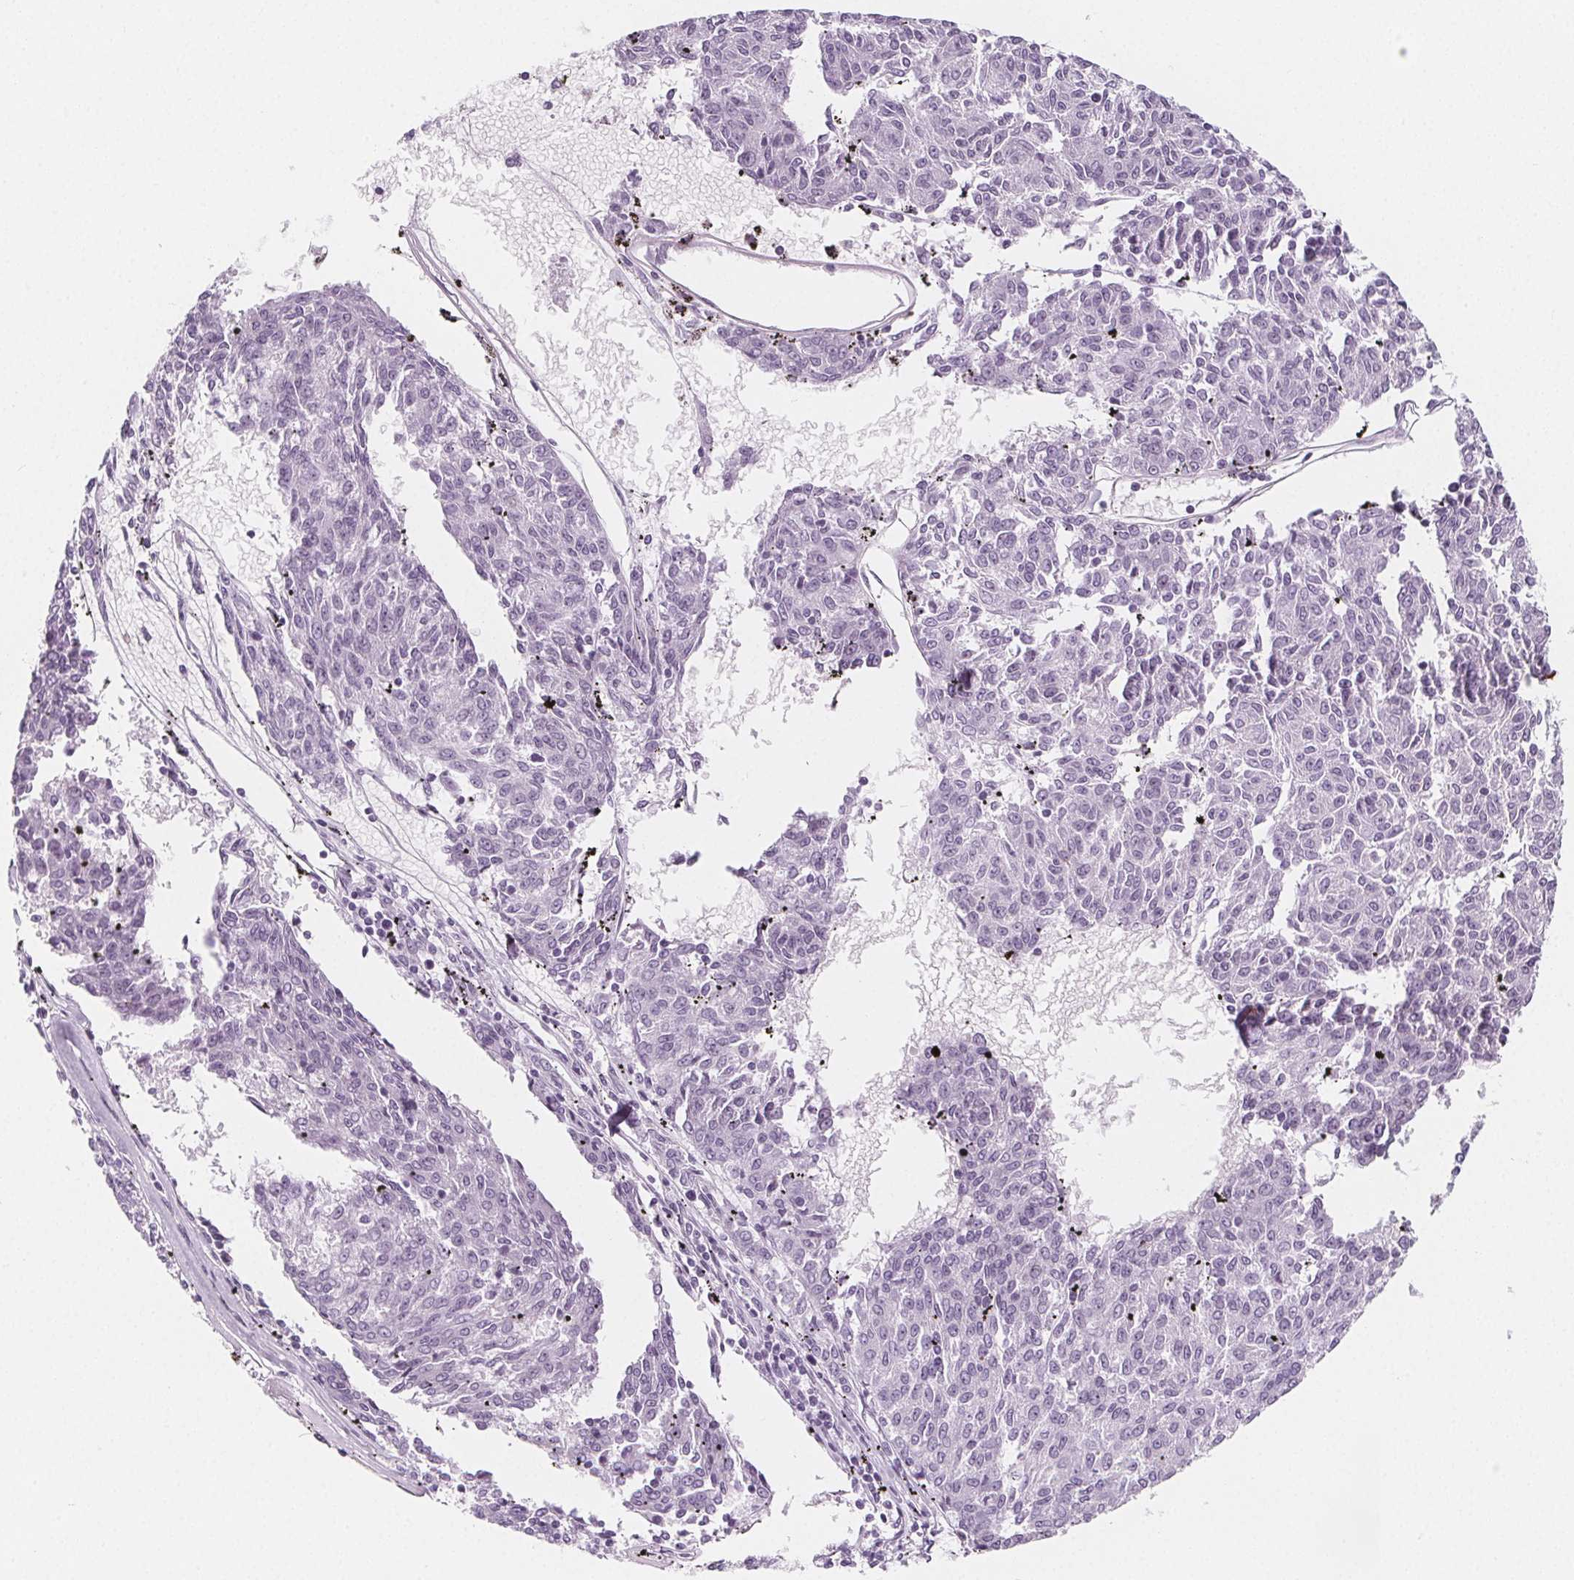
{"staining": {"intensity": "negative", "quantity": "none", "location": "none"}, "tissue": "melanoma", "cell_type": "Tumor cells", "image_type": "cancer", "snomed": [{"axis": "morphology", "description": "Malignant melanoma, NOS"}, {"axis": "topography", "description": "Skin"}], "caption": "IHC micrograph of melanoma stained for a protein (brown), which reveals no staining in tumor cells.", "gene": "IL17C", "patient": {"sex": "female", "age": 72}}